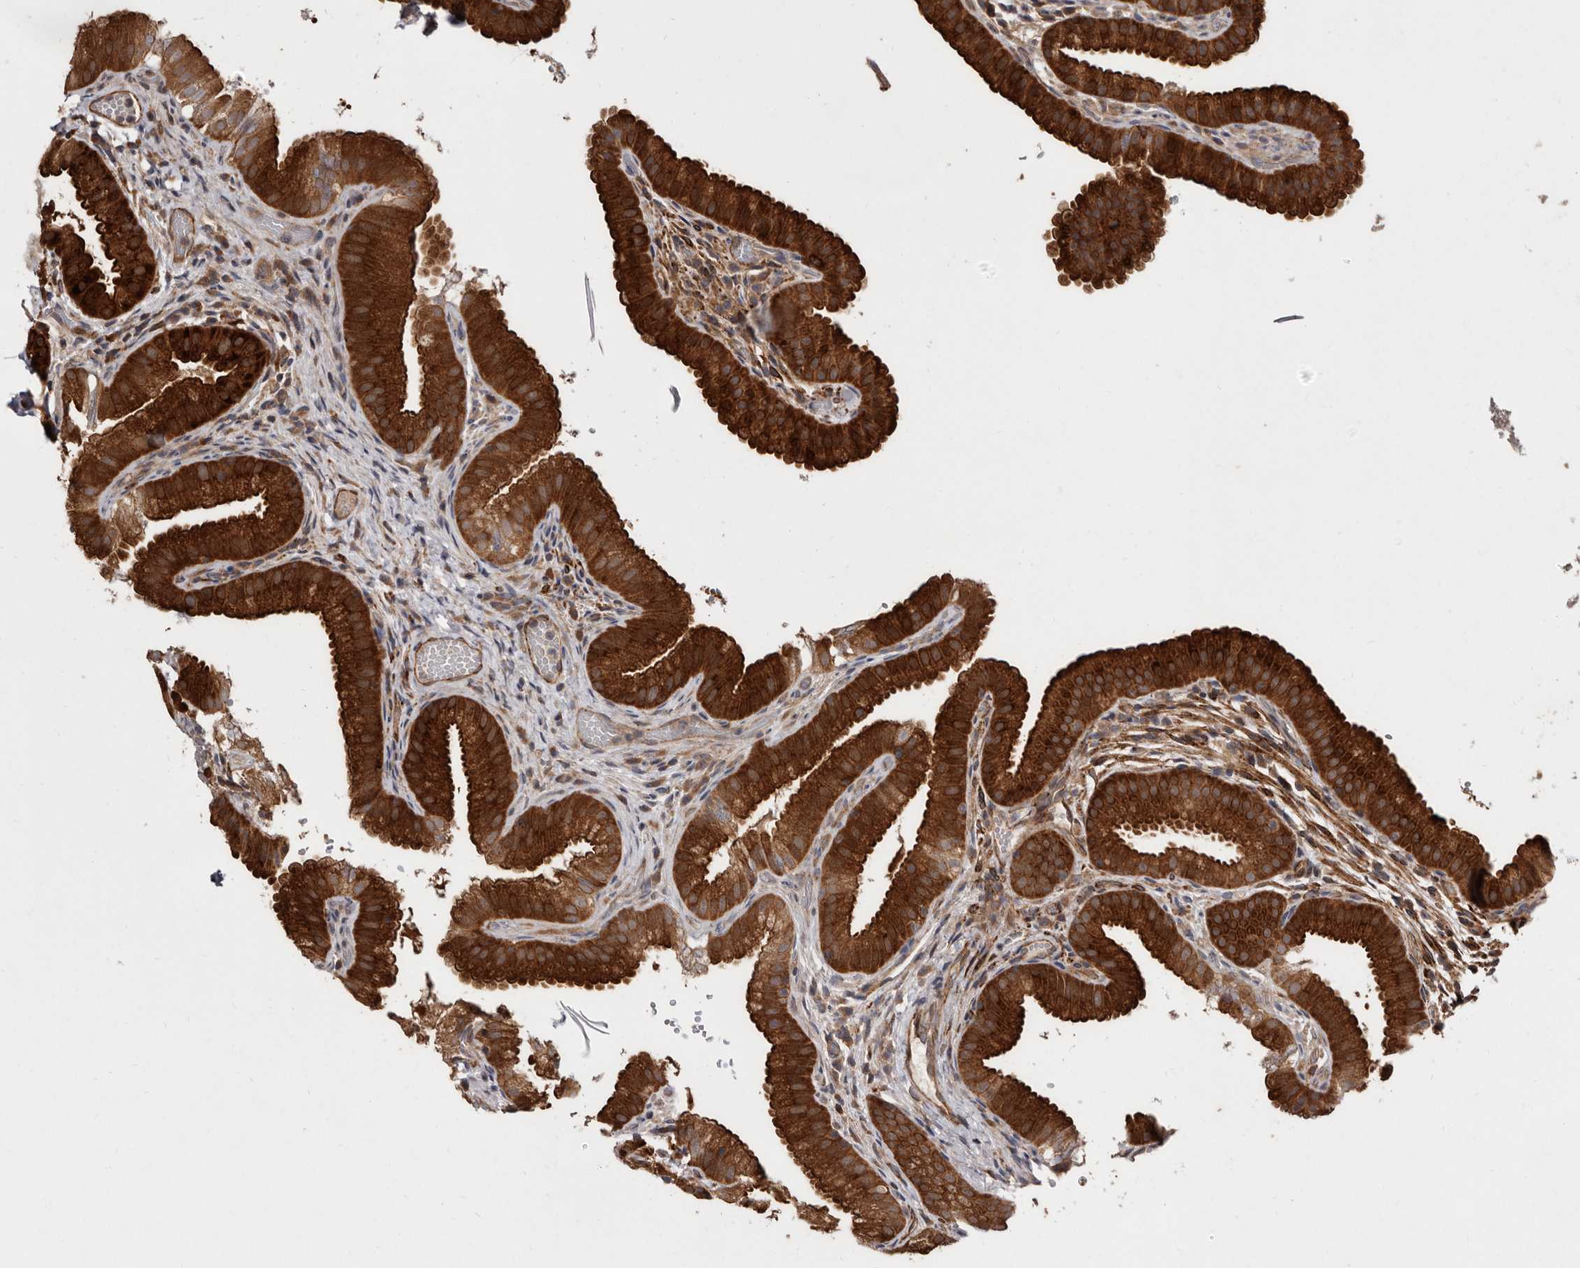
{"staining": {"intensity": "strong", "quantity": ">75%", "location": "cytoplasmic/membranous"}, "tissue": "gallbladder", "cell_type": "Glandular cells", "image_type": "normal", "snomed": [{"axis": "morphology", "description": "Normal tissue, NOS"}, {"axis": "topography", "description": "Gallbladder"}], "caption": "Gallbladder stained with immunohistochemistry exhibits strong cytoplasmic/membranous staining in about >75% of glandular cells. (brown staining indicates protein expression, while blue staining denotes nuclei).", "gene": "FLAD1", "patient": {"sex": "female", "age": 30}}